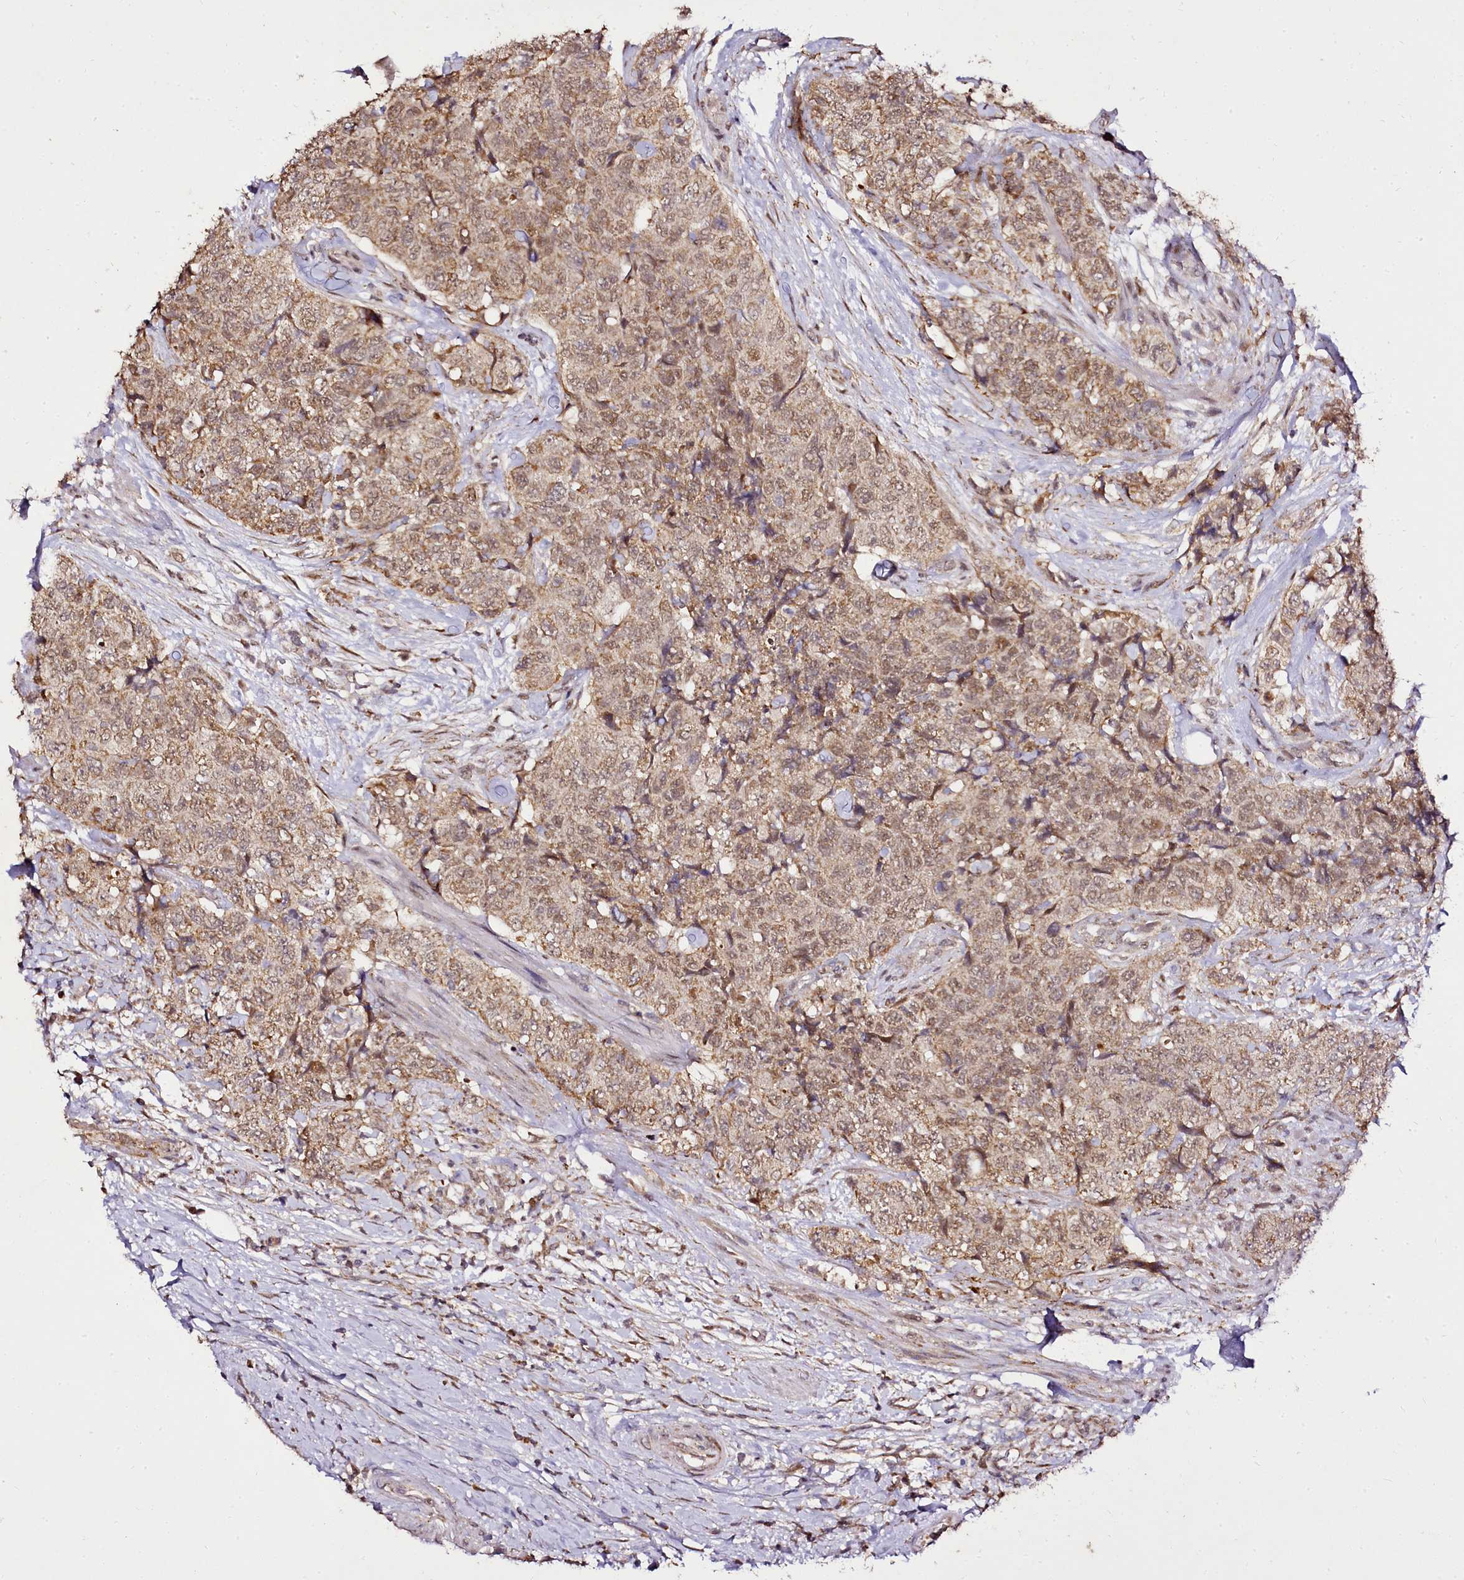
{"staining": {"intensity": "moderate", "quantity": ">75%", "location": "cytoplasmic/membranous,nuclear"}, "tissue": "urothelial cancer", "cell_type": "Tumor cells", "image_type": "cancer", "snomed": [{"axis": "morphology", "description": "Urothelial carcinoma, High grade"}, {"axis": "topography", "description": "Urinary bladder"}], "caption": "Human urothelial cancer stained with a brown dye displays moderate cytoplasmic/membranous and nuclear positive staining in about >75% of tumor cells.", "gene": "EDIL3", "patient": {"sex": "female", "age": 78}}